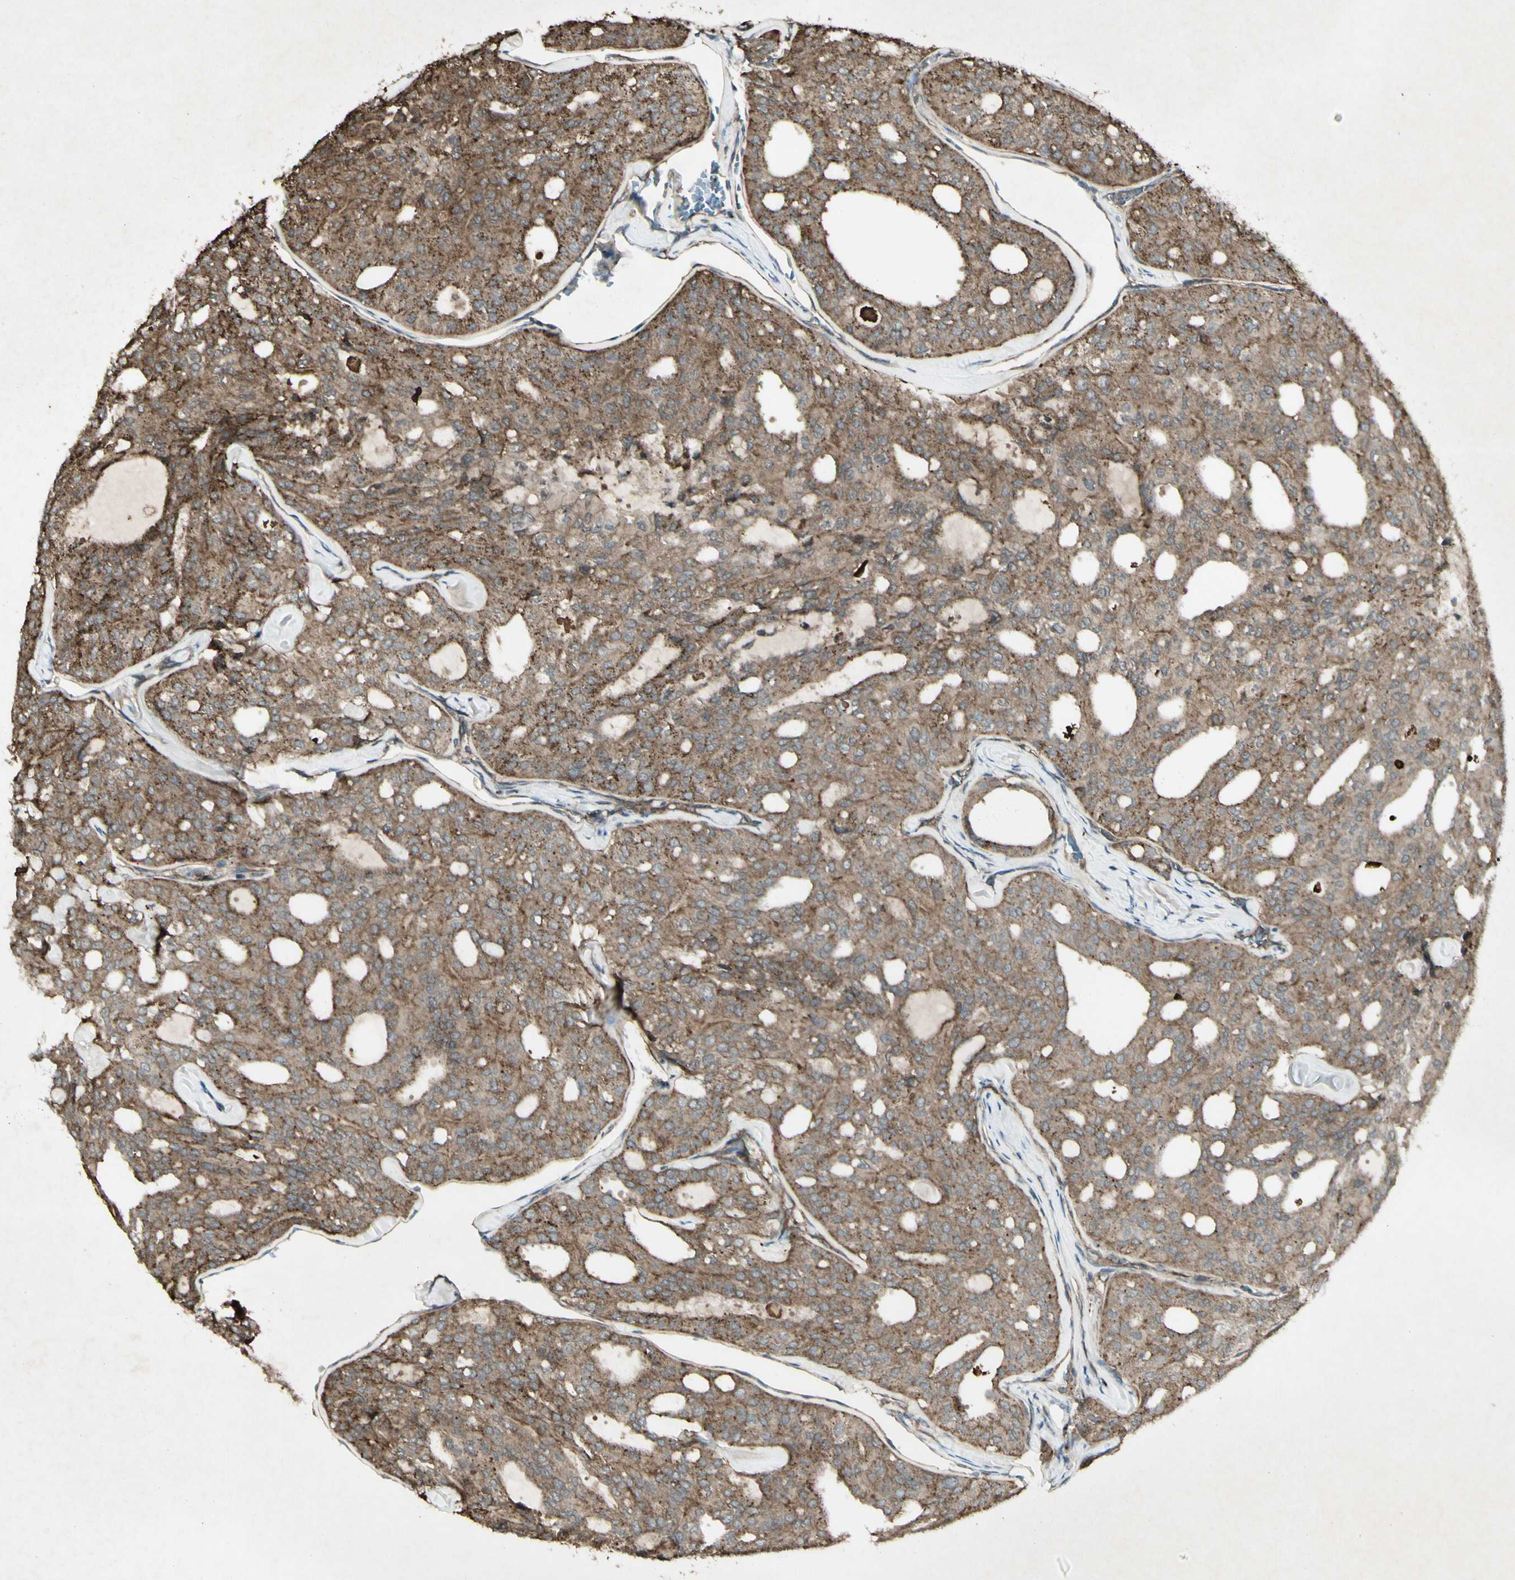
{"staining": {"intensity": "moderate", "quantity": ">75%", "location": "cytoplasmic/membranous"}, "tissue": "thyroid cancer", "cell_type": "Tumor cells", "image_type": "cancer", "snomed": [{"axis": "morphology", "description": "Follicular adenoma carcinoma, NOS"}, {"axis": "topography", "description": "Thyroid gland"}], "caption": "This is an image of IHC staining of thyroid cancer, which shows moderate expression in the cytoplasmic/membranous of tumor cells.", "gene": "JAG1", "patient": {"sex": "male", "age": 75}}